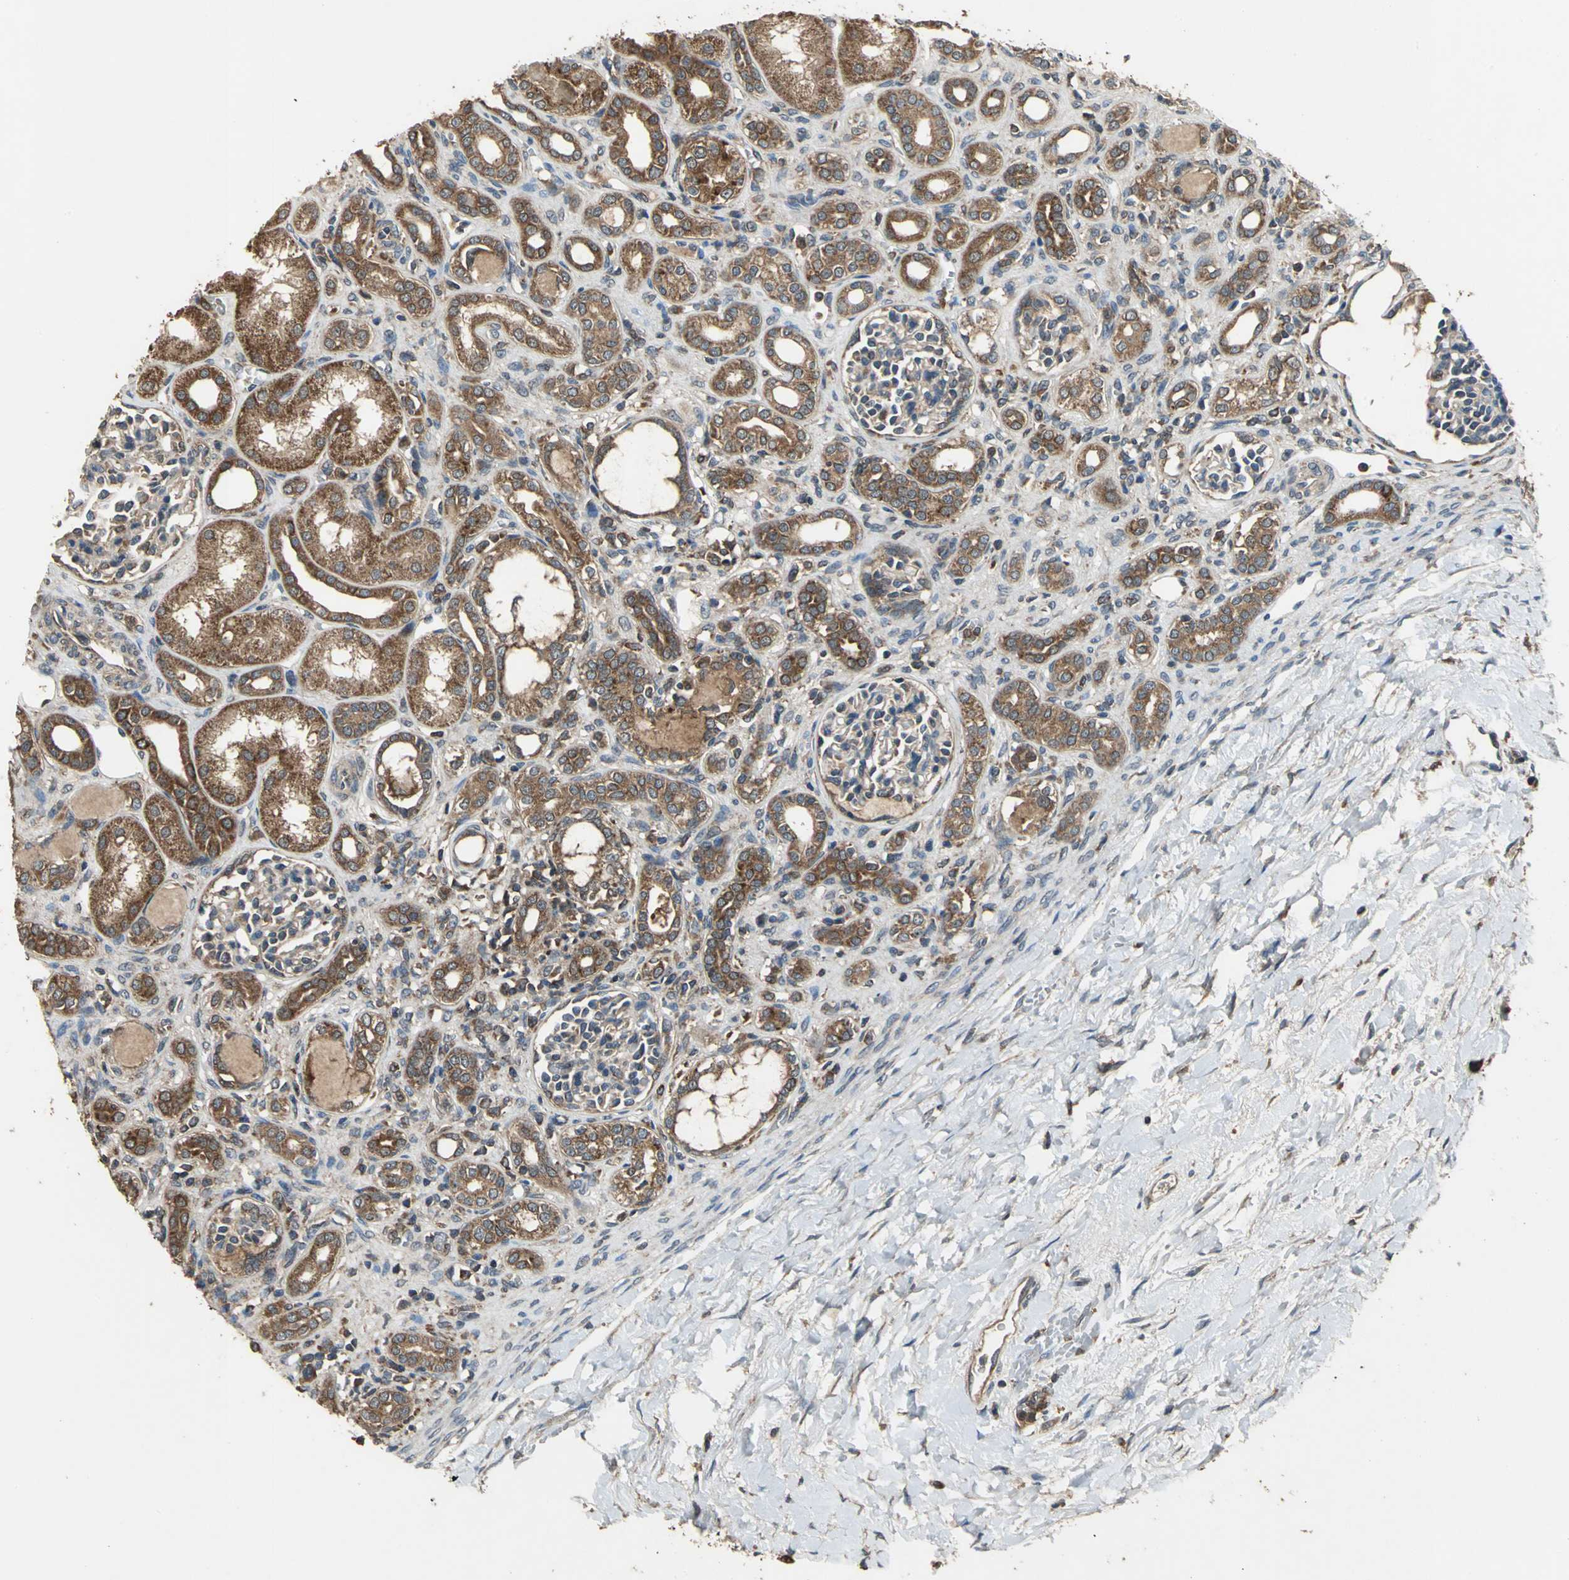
{"staining": {"intensity": "moderate", "quantity": "<25%", "location": "cytoplasmic/membranous"}, "tissue": "kidney", "cell_type": "Cells in glomeruli", "image_type": "normal", "snomed": [{"axis": "morphology", "description": "Normal tissue, NOS"}, {"axis": "topography", "description": "Kidney"}], "caption": "A high-resolution histopathology image shows immunohistochemistry staining of normal kidney, which reveals moderate cytoplasmic/membranous expression in about <25% of cells in glomeruli.", "gene": "ZNF608", "patient": {"sex": "male", "age": 7}}